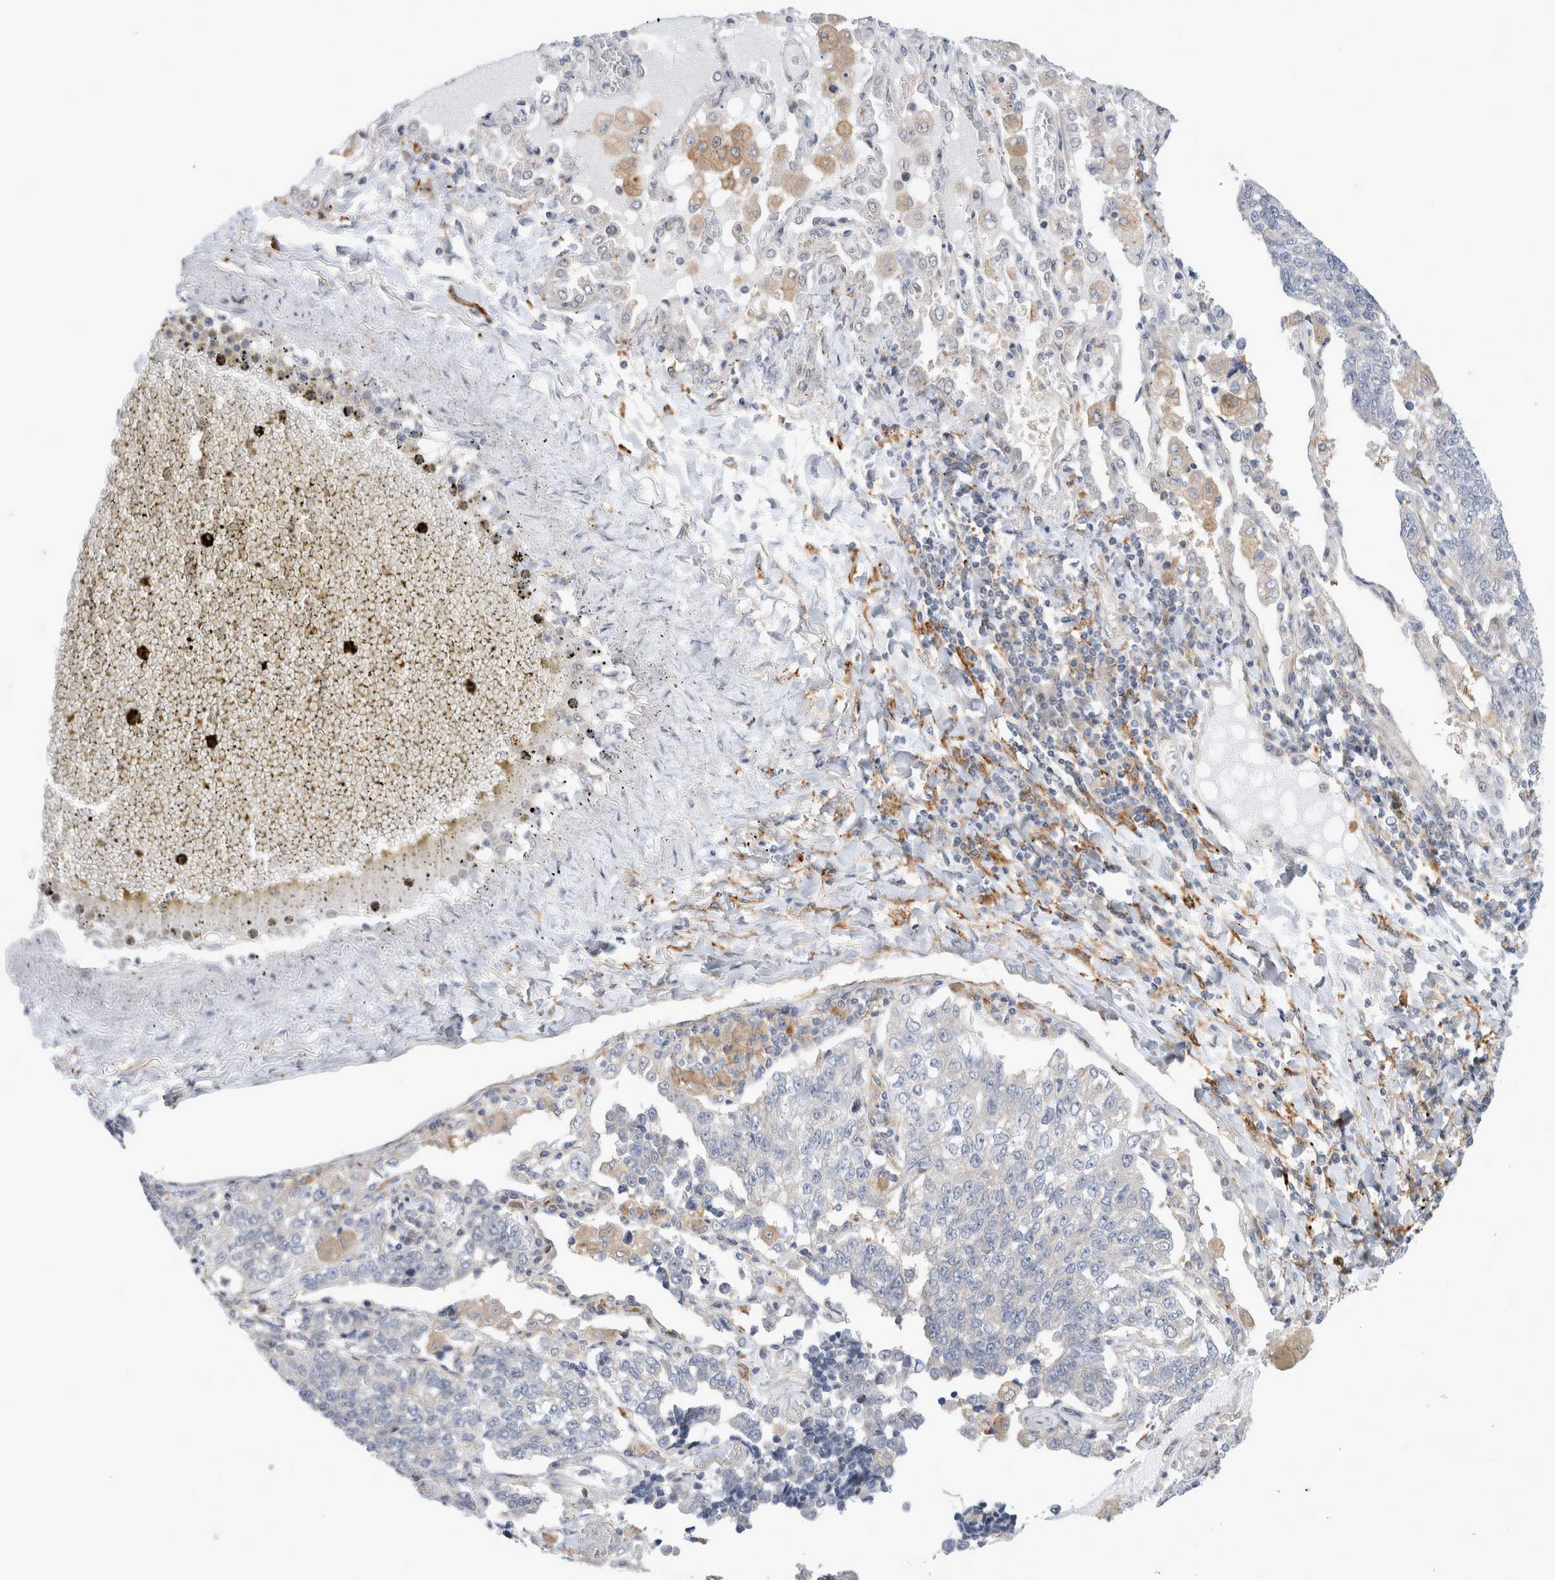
{"staining": {"intensity": "negative", "quantity": "none", "location": "none"}, "tissue": "lung cancer", "cell_type": "Tumor cells", "image_type": "cancer", "snomed": [{"axis": "morphology", "description": "Adenocarcinoma, NOS"}, {"axis": "topography", "description": "Lung"}], "caption": "Tumor cells are negative for protein expression in human lung adenocarcinoma.", "gene": "CDCA7L", "patient": {"sex": "male", "age": 49}}